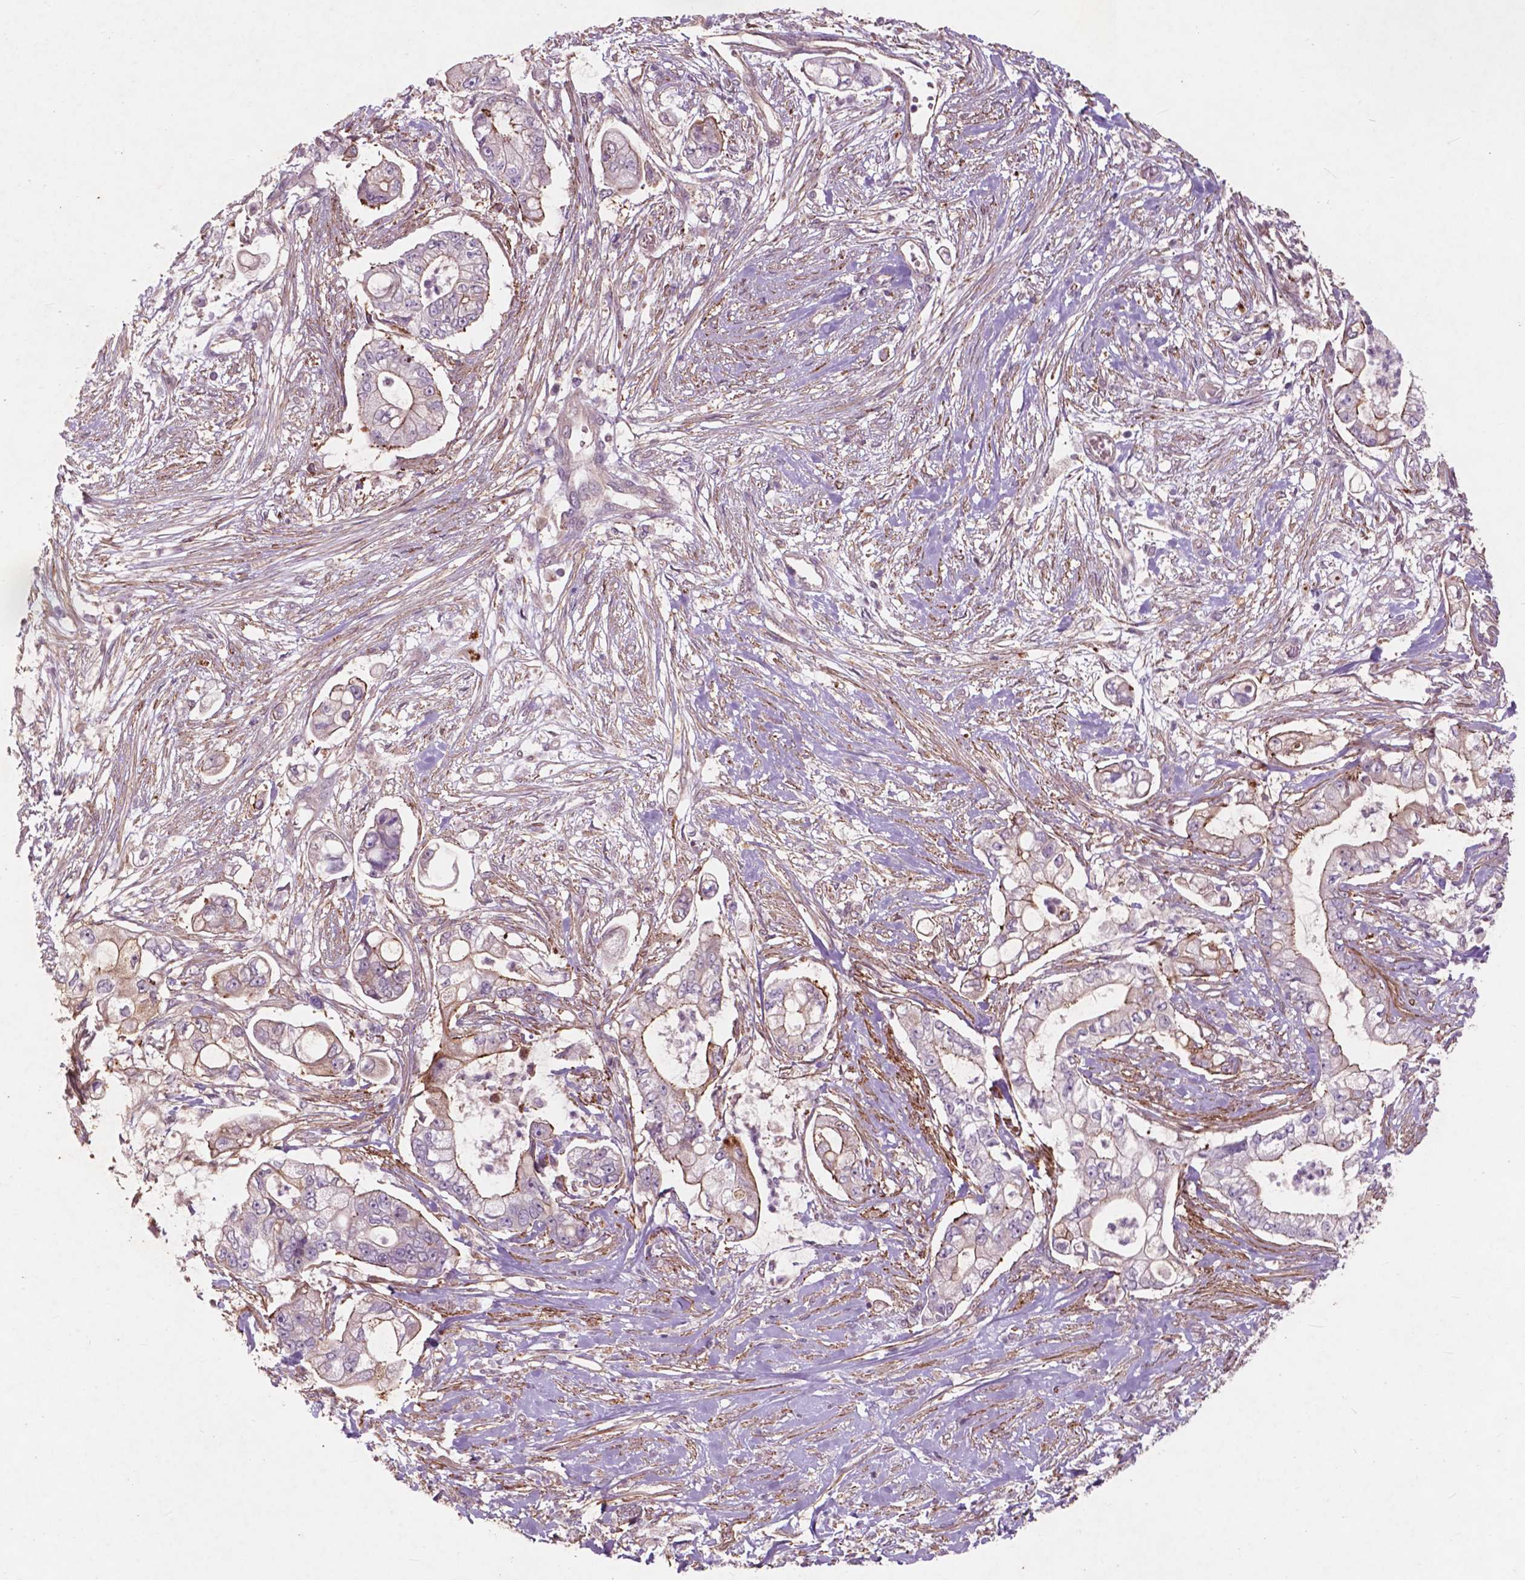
{"staining": {"intensity": "negative", "quantity": "none", "location": "none"}, "tissue": "pancreatic cancer", "cell_type": "Tumor cells", "image_type": "cancer", "snomed": [{"axis": "morphology", "description": "Adenocarcinoma, NOS"}, {"axis": "topography", "description": "Pancreas"}], "caption": "A high-resolution photomicrograph shows IHC staining of pancreatic adenocarcinoma, which exhibits no significant expression in tumor cells.", "gene": "RFPL4B", "patient": {"sex": "female", "age": 69}}